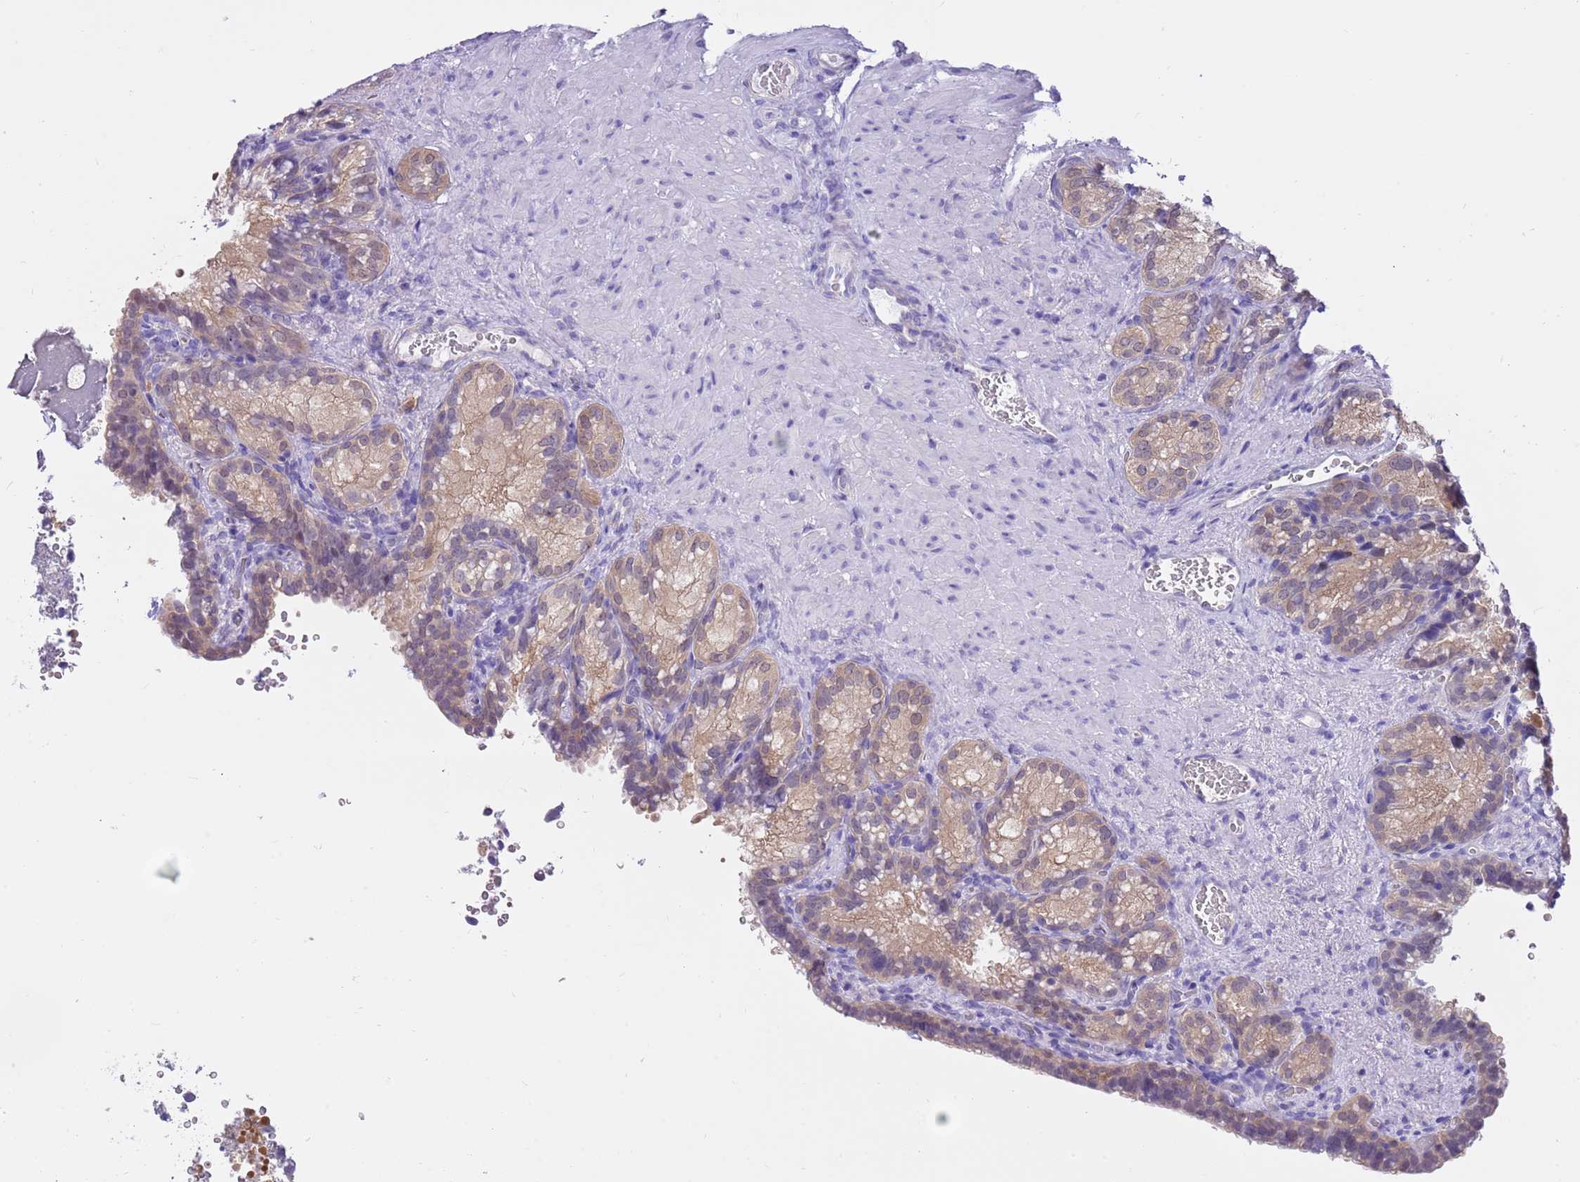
{"staining": {"intensity": "weak", "quantity": "25%-75%", "location": "cytoplasmic/membranous,nuclear"}, "tissue": "seminal vesicle", "cell_type": "Glandular cells", "image_type": "normal", "snomed": [{"axis": "morphology", "description": "Normal tissue, NOS"}, {"axis": "topography", "description": "Seminal veicle"}], "caption": "Protein expression analysis of normal human seminal vesicle reveals weak cytoplasmic/membranous,nuclear positivity in about 25%-75% of glandular cells. The protein is stained brown, and the nuclei are stained in blue (DAB (3,3'-diaminobenzidine) IHC with brightfield microscopy, high magnification).", "gene": "DDI2", "patient": {"sex": "male", "age": 58}}